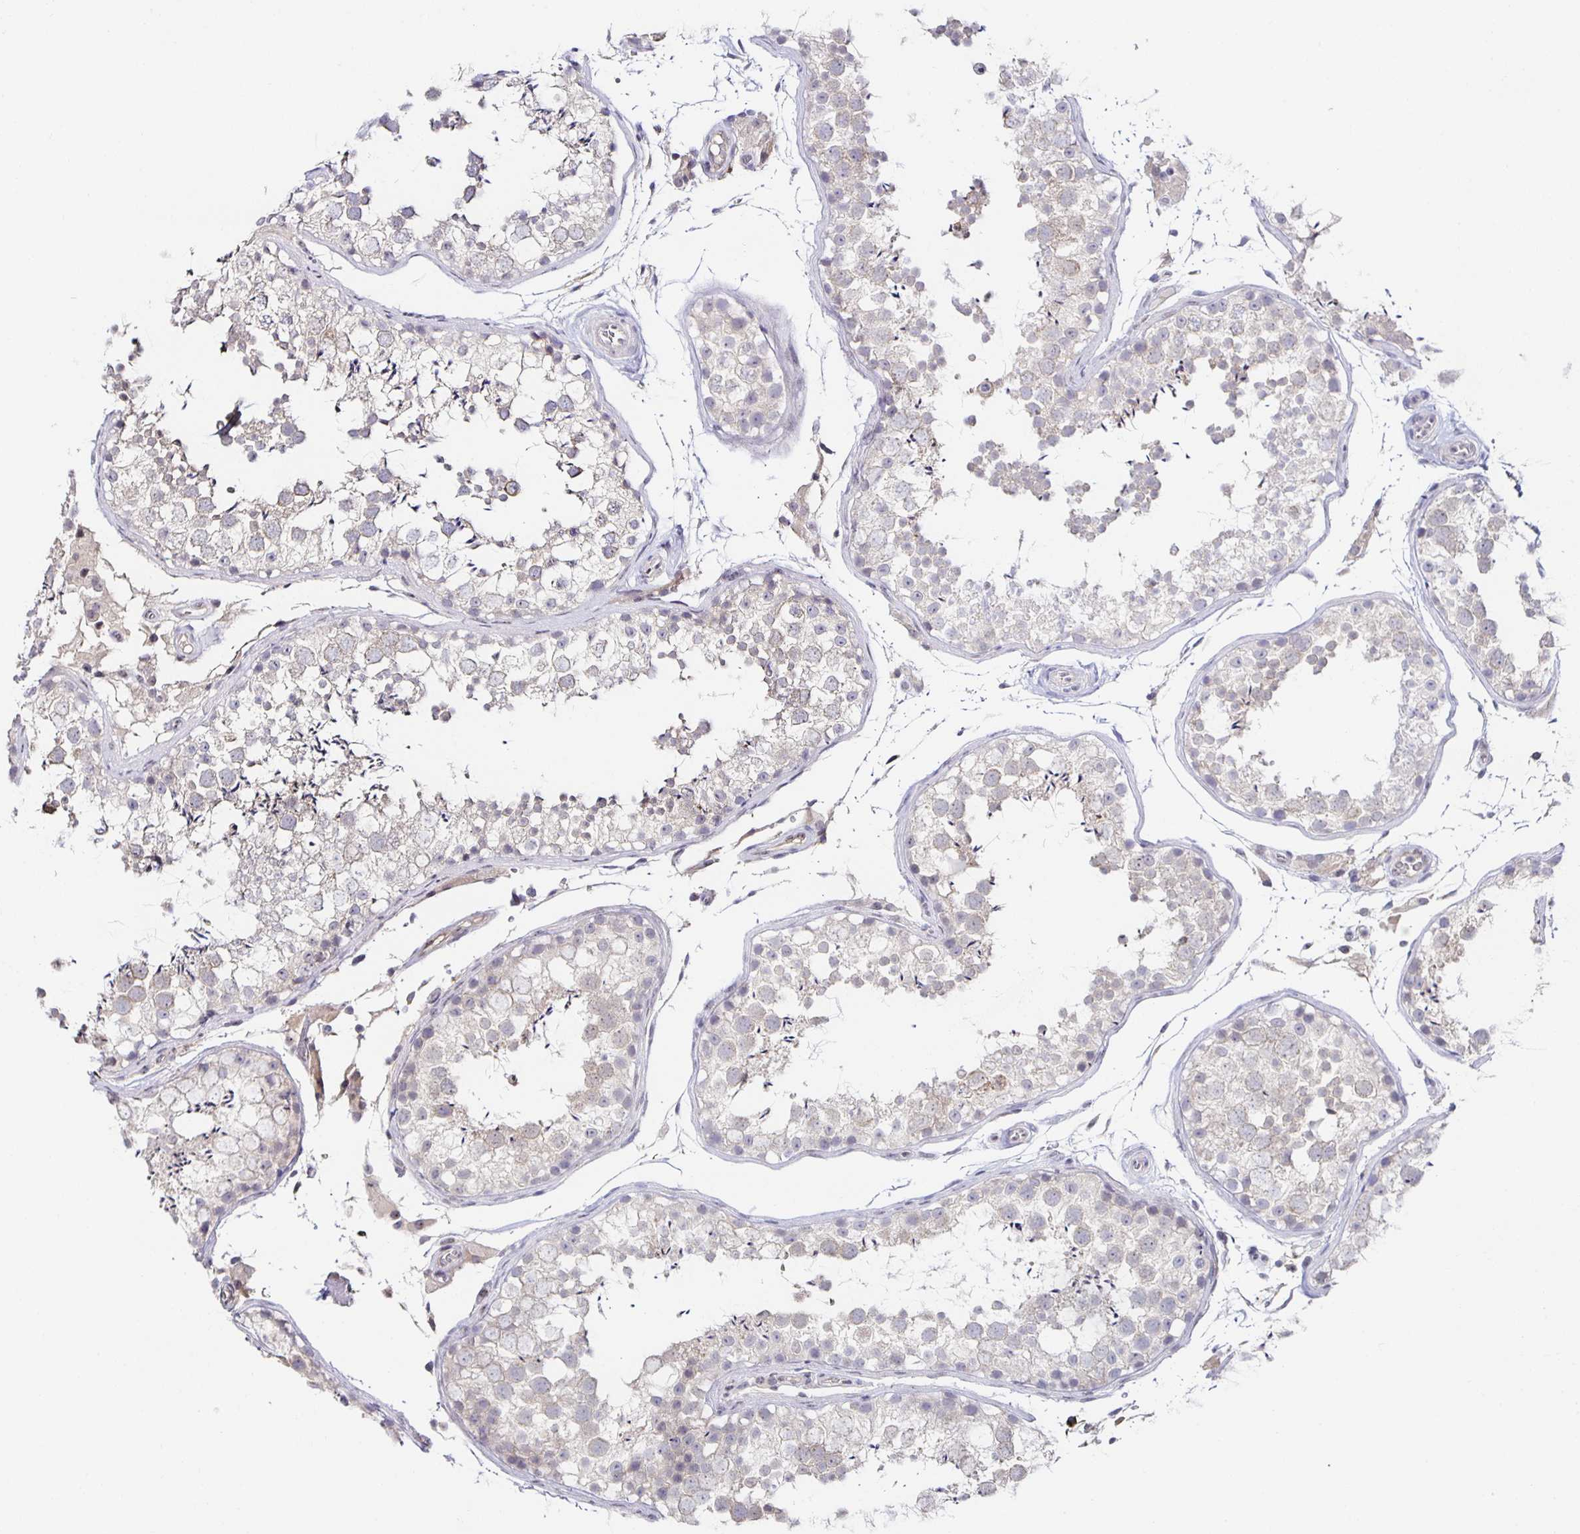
{"staining": {"intensity": "weak", "quantity": "25%-75%", "location": "cytoplasmic/membranous"}, "tissue": "testis", "cell_type": "Cells in seminiferous ducts", "image_type": "normal", "snomed": [{"axis": "morphology", "description": "Normal tissue, NOS"}, {"axis": "topography", "description": "Testis"}], "caption": "The photomicrograph exhibits immunohistochemical staining of benign testis. There is weak cytoplasmic/membranous staining is identified in about 25%-75% of cells in seminiferous ducts.", "gene": "BAD", "patient": {"sex": "male", "age": 29}}